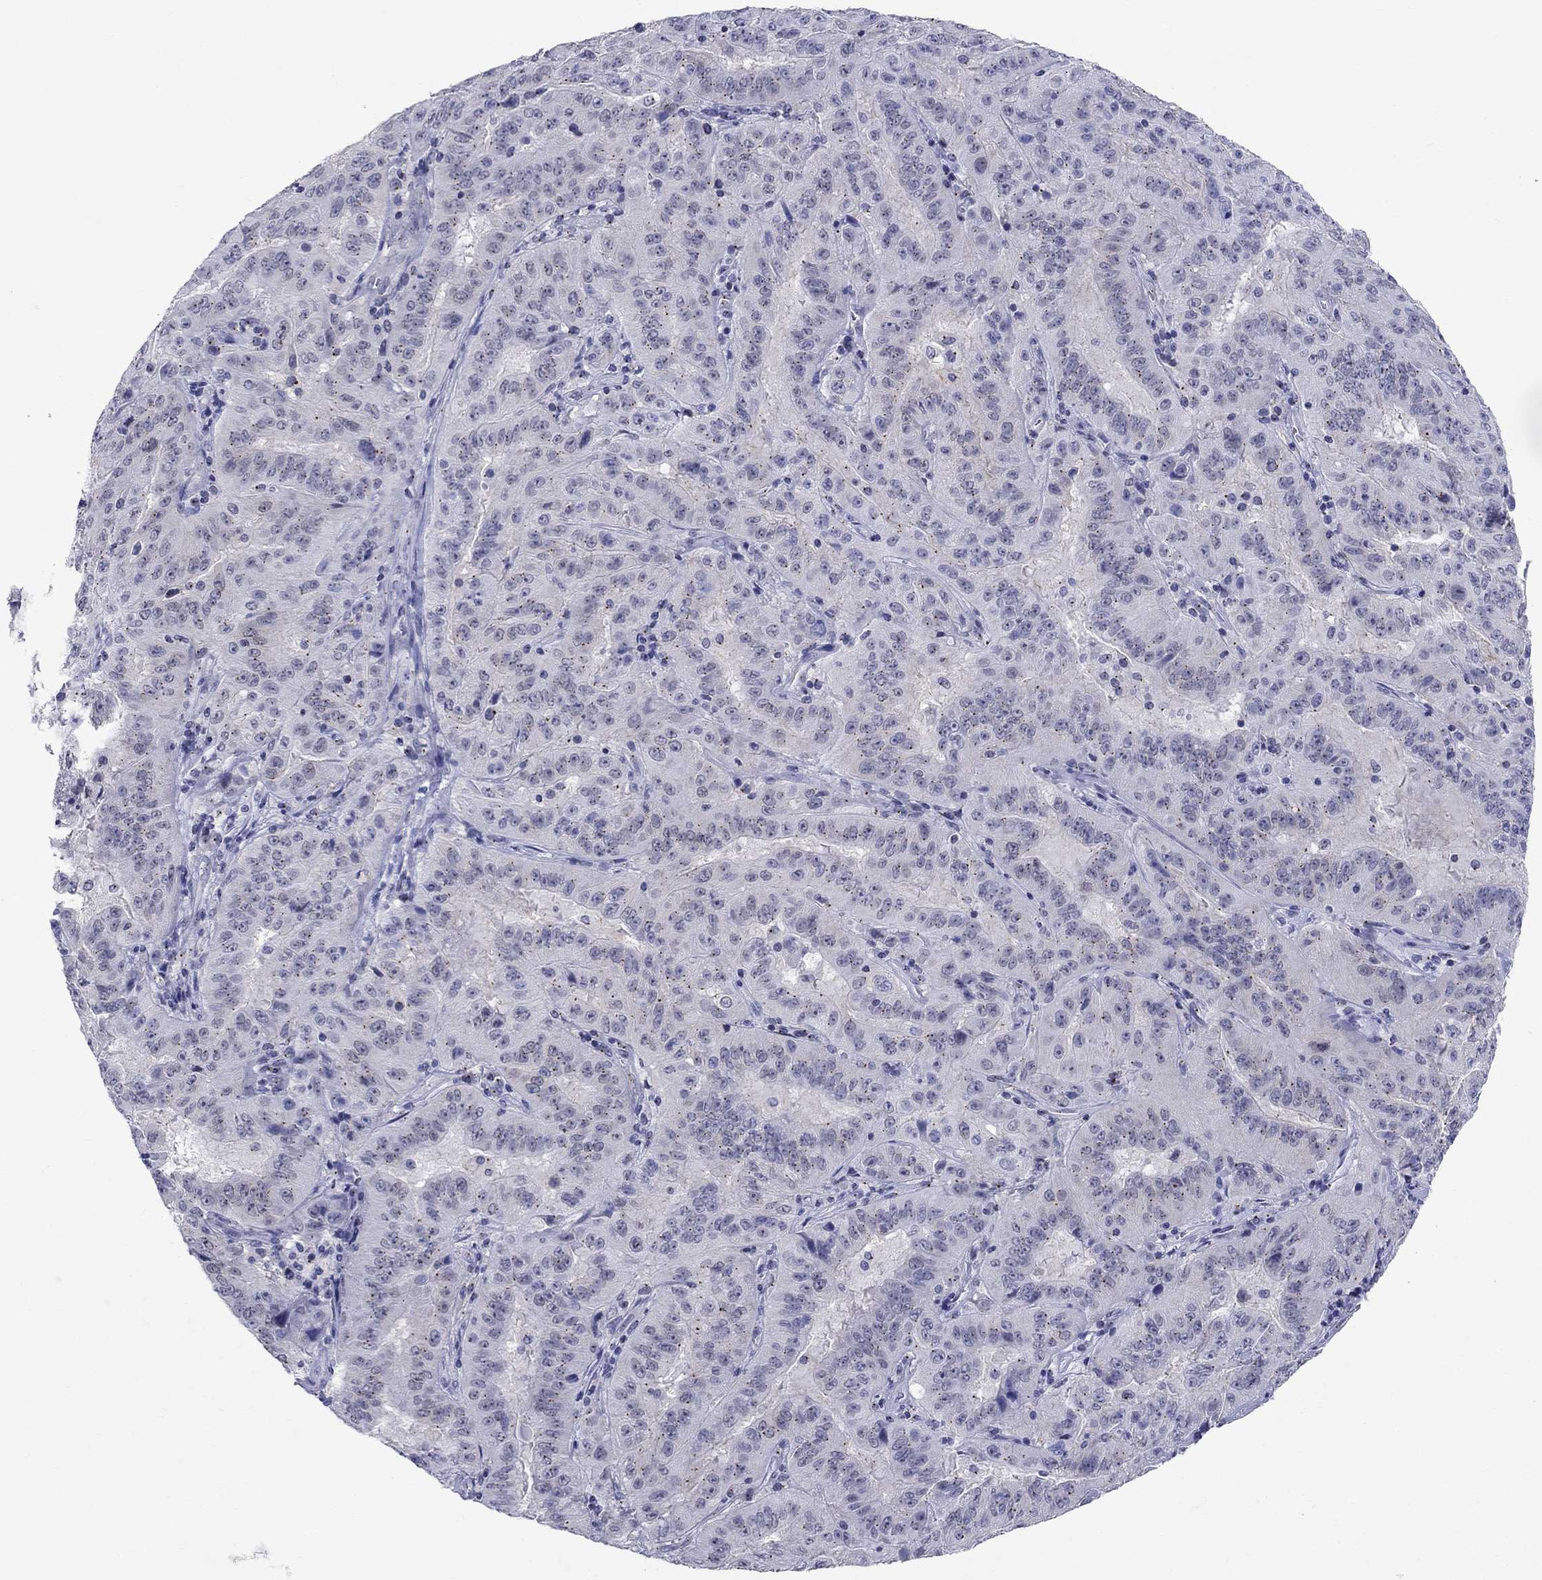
{"staining": {"intensity": "negative", "quantity": "none", "location": "none"}, "tissue": "pancreatic cancer", "cell_type": "Tumor cells", "image_type": "cancer", "snomed": [{"axis": "morphology", "description": "Adenocarcinoma, NOS"}, {"axis": "topography", "description": "Pancreas"}], "caption": "Adenocarcinoma (pancreatic) was stained to show a protein in brown. There is no significant expression in tumor cells.", "gene": "CEP43", "patient": {"sex": "male", "age": 63}}